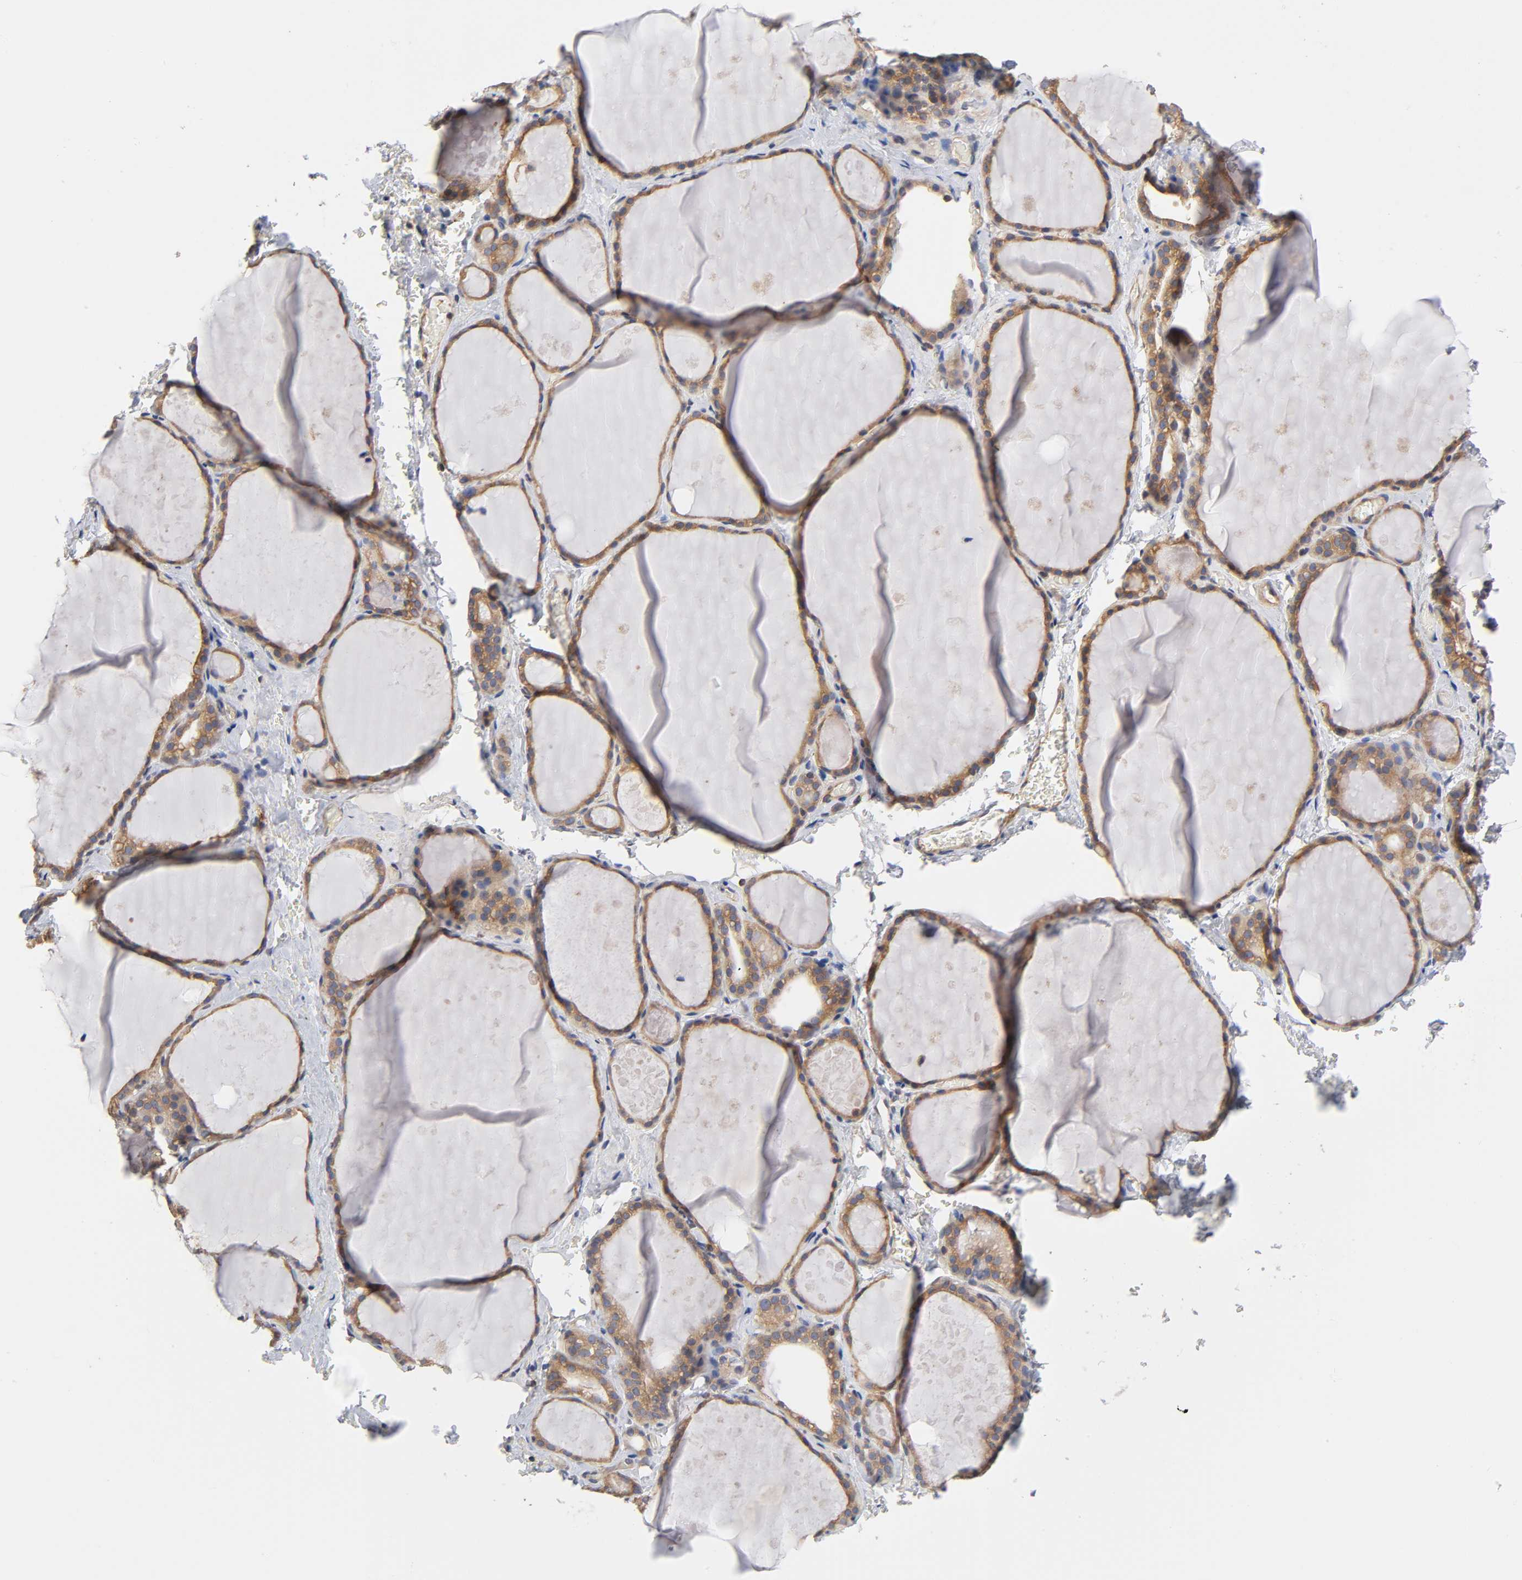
{"staining": {"intensity": "moderate", "quantity": ">75%", "location": "cytoplasmic/membranous"}, "tissue": "thyroid gland", "cell_type": "Glandular cells", "image_type": "normal", "snomed": [{"axis": "morphology", "description": "Normal tissue, NOS"}, {"axis": "topography", "description": "Thyroid gland"}], "caption": "Immunohistochemistry (IHC) histopathology image of benign thyroid gland: thyroid gland stained using immunohistochemistry exhibits medium levels of moderate protein expression localized specifically in the cytoplasmic/membranous of glandular cells, appearing as a cytoplasmic/membranous brown color.", "gene": "STRN3", "patient": {"sex": "male", "age": 61}}